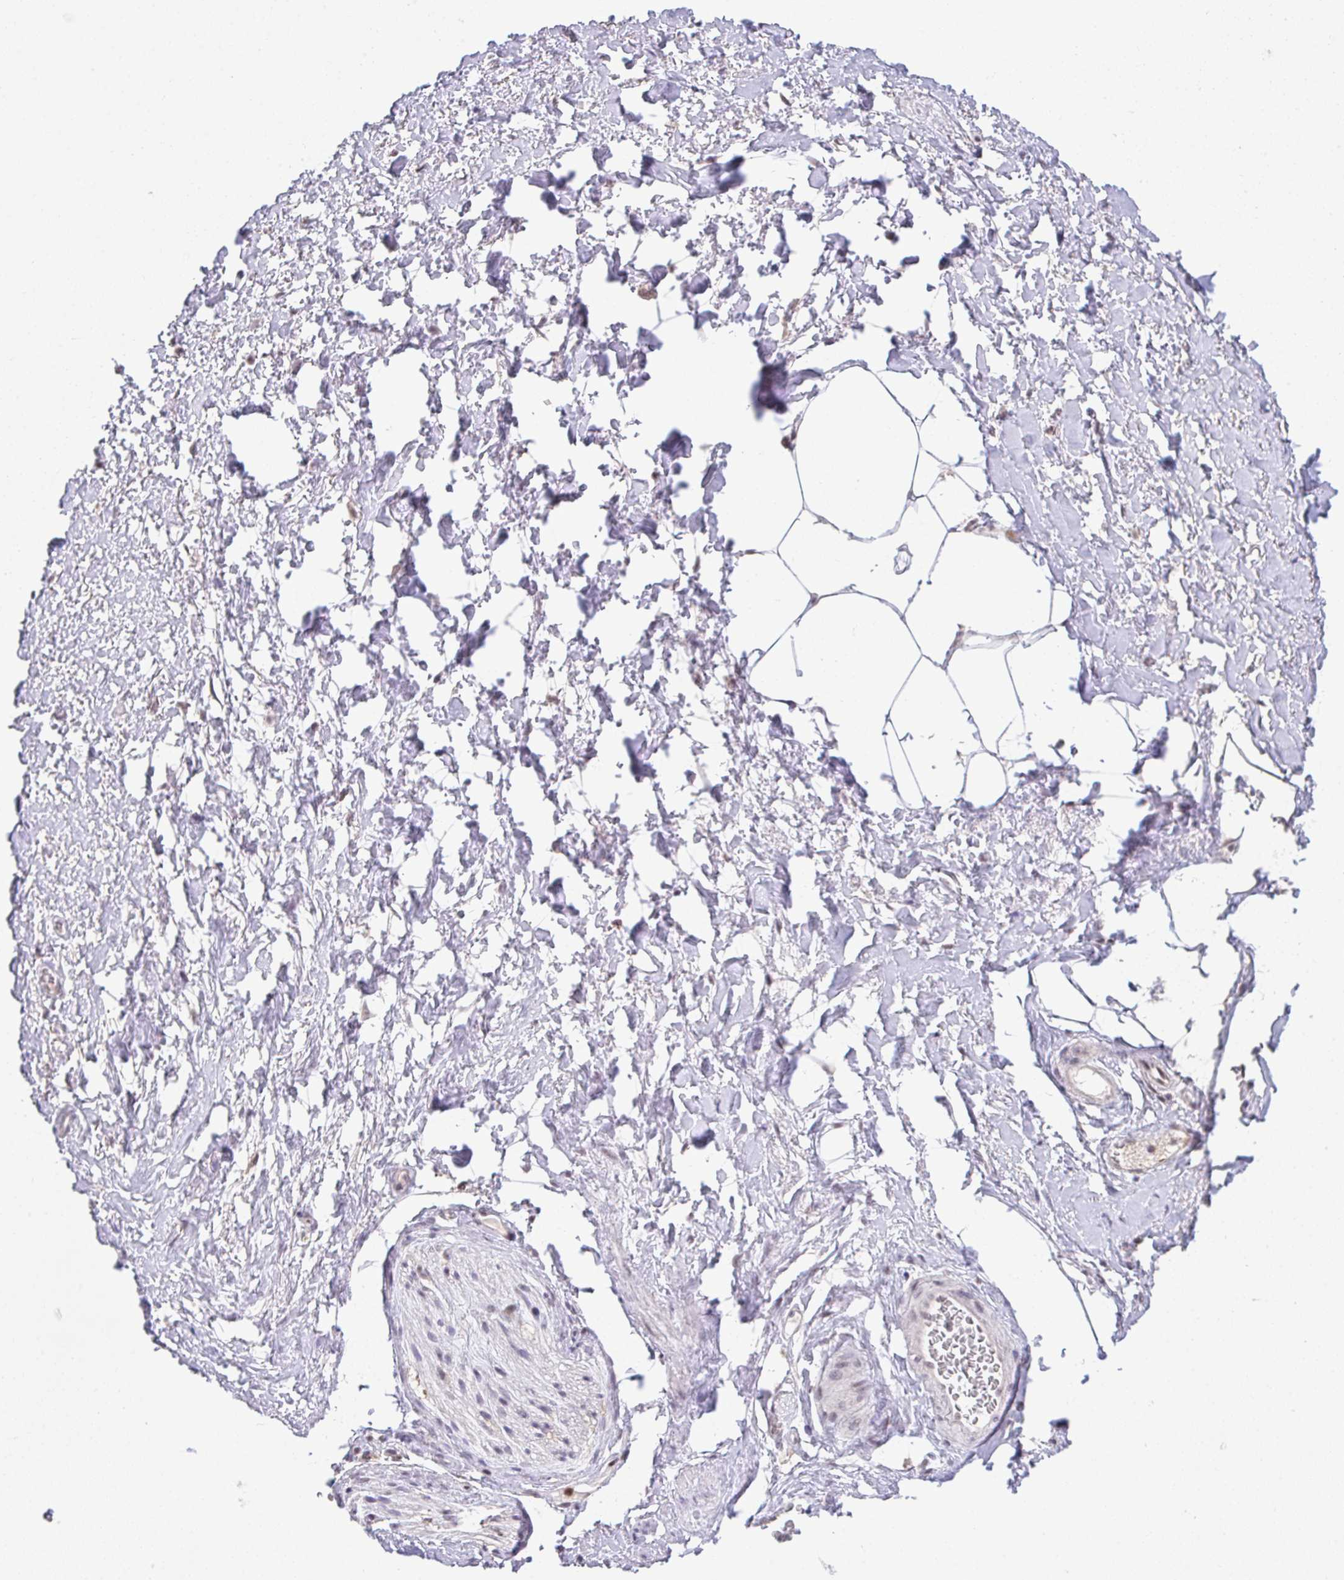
{"staining": {"intensity": "negative", "quantity": "none", "location": "none"}, "tissue": "adipose tissue", "cell_type": "Adipocytes", "image_type": "normal", "snomed": [{"axis": "morphology", "description": "Normal tissue, NOS"}, {"axis": "topography", "description": "Vagina"}, {"axis": "topography", "description": "Peripheral nerve tissue"}], "caption": "Immunohistochemical staining of normal adipose tissue displays no significant expression in adipocytes.", "gene": "OR6K3", "patient": {"sex": "female", "age": 71}}